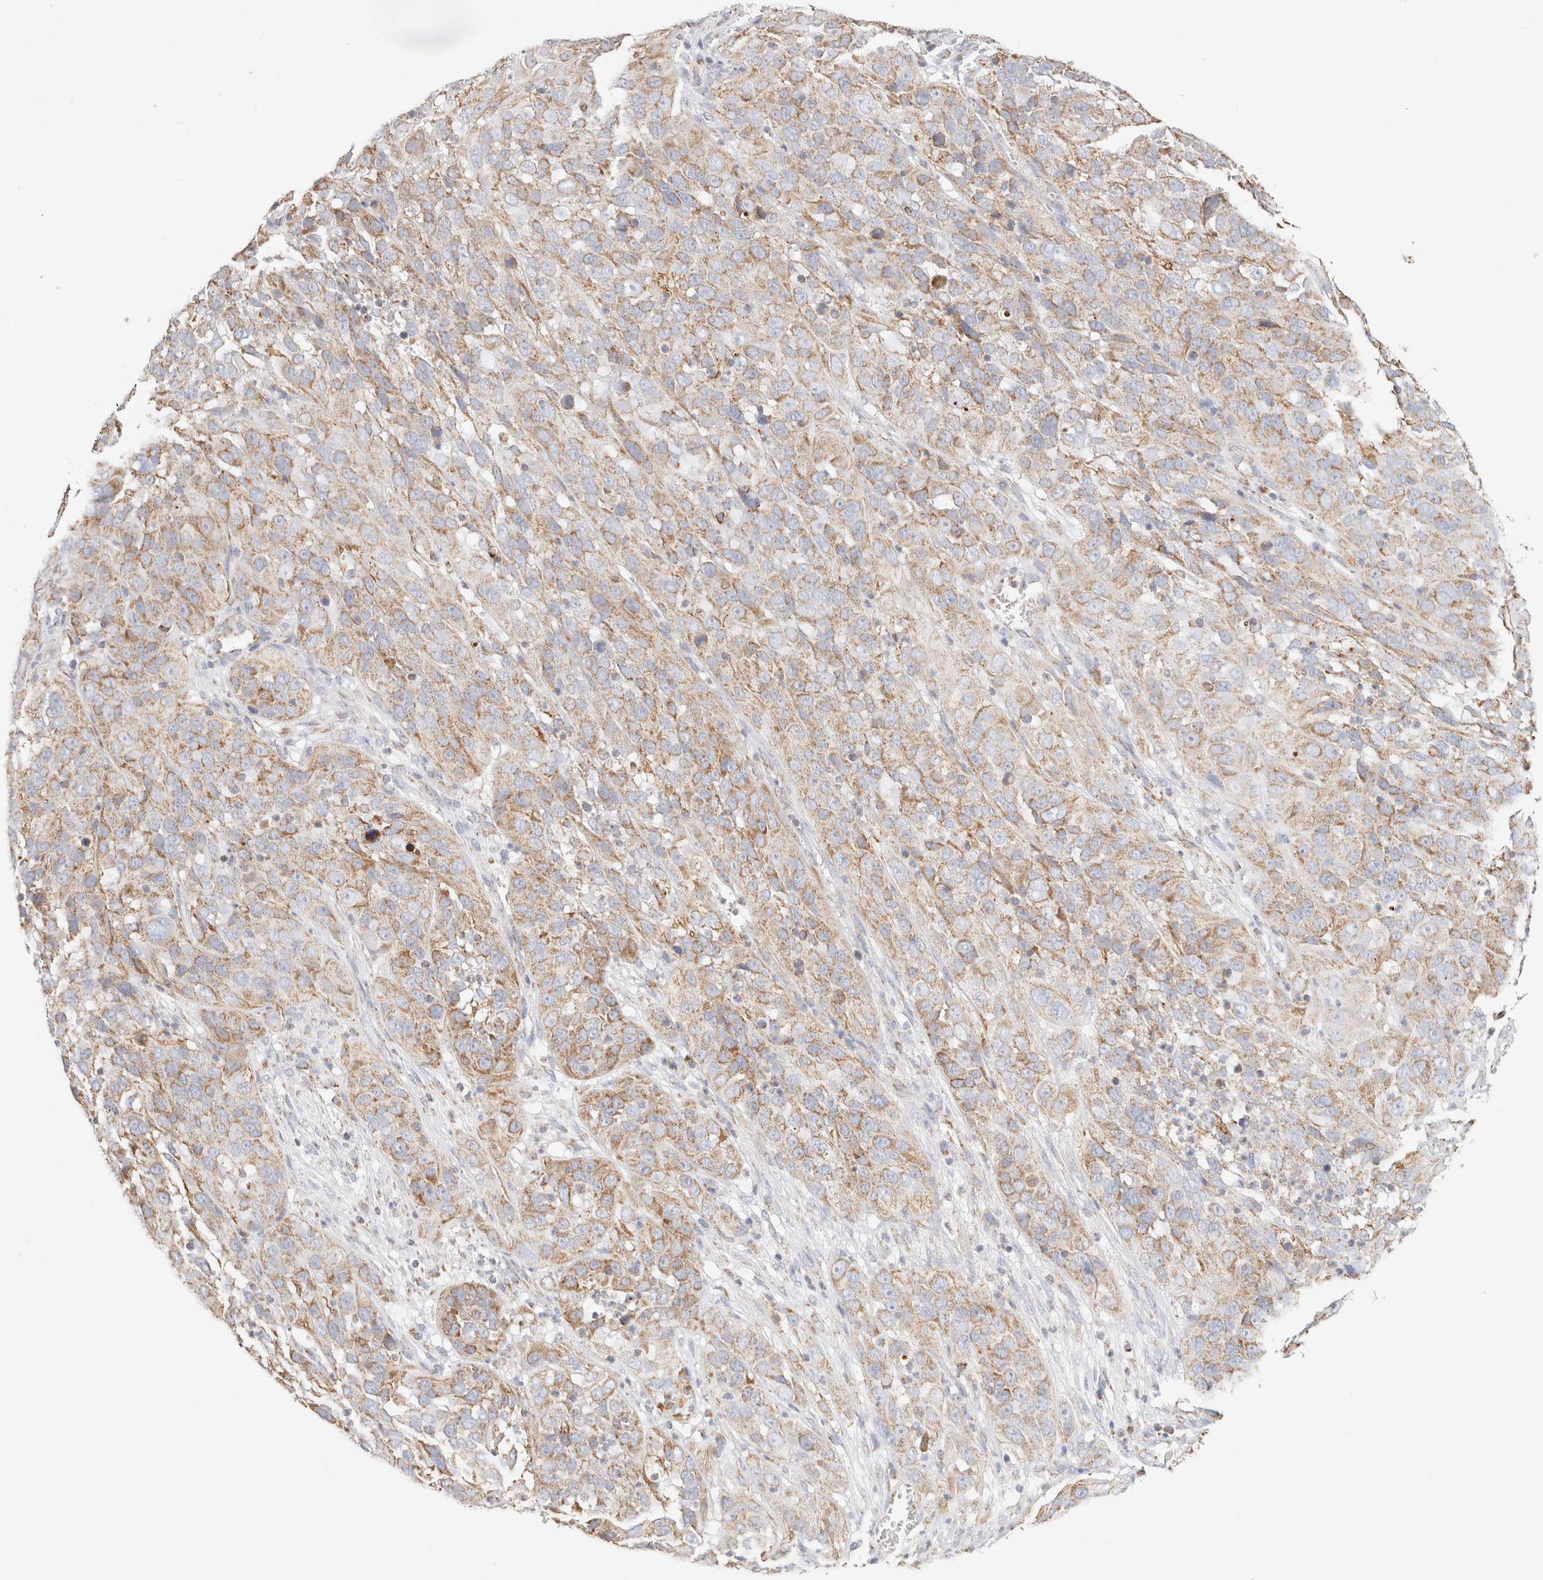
{"staining": {"intensity": "weak", "quantity": ">75%", "location": "cytoplasmic/membranous"}, "tissue": "cervical cancer", "cell_type": "Tumor cells", "image_type": "cancer", "snomed": [{"axis": "morphology", "description": "Squamous cell carcinoma, NOS"}, {"axis": "topography", "description": "Cervix"}], "caption": "Tumor cells demonstrate weak cytoplasmic/membranous staining in approximately >75% of cells in squamous cell carcinoma (cervical). (Stains: DAB (3,3'-diaminobenzidine) in brown, nuclei in blue, Microscopy: brightfield microscopy at high magnification).", "gene": "PHB2", "patient": {"sex": "female", "age": 32}}